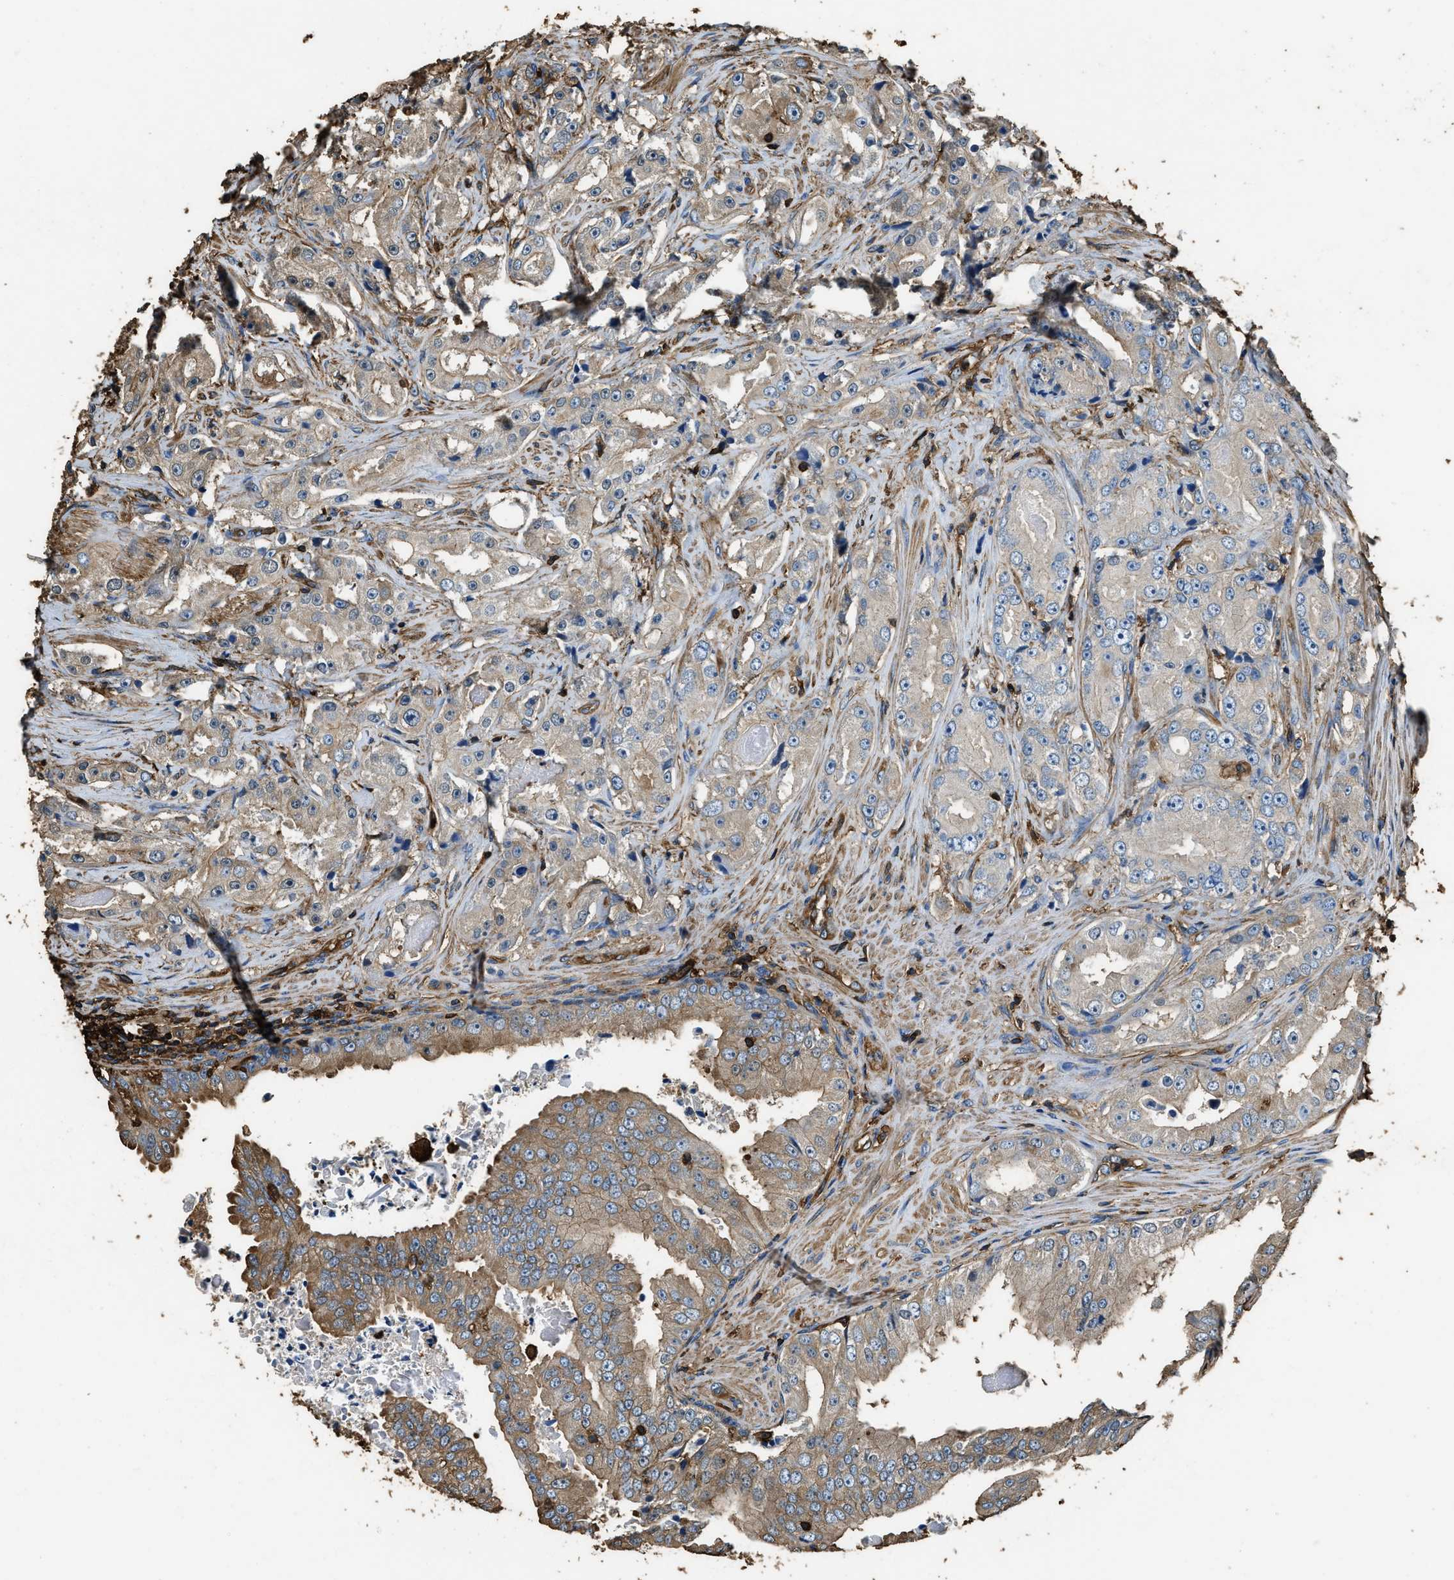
{"staining": {"intensity": "weak", "quantity": "25%-75%", "location": "cytoplasmic/membranous"}, "tissue": "prostate cancer", "cell_type": "Tumor cells", "image_type": "cancer", "snomed": [{"axis": "morphology", "description": "Adenocarcinoma, High grade"}, {"axis": "topography", "description": "Prostate"}], "caption": "Prostate cancer was stained to show a protein in brown. There is low levels of weak cytoplasmic/membranous expression in approximately 25%-75% of tumor cells.", "gene": "ACCS", "patient": {"sex": "male", "age": 73}}